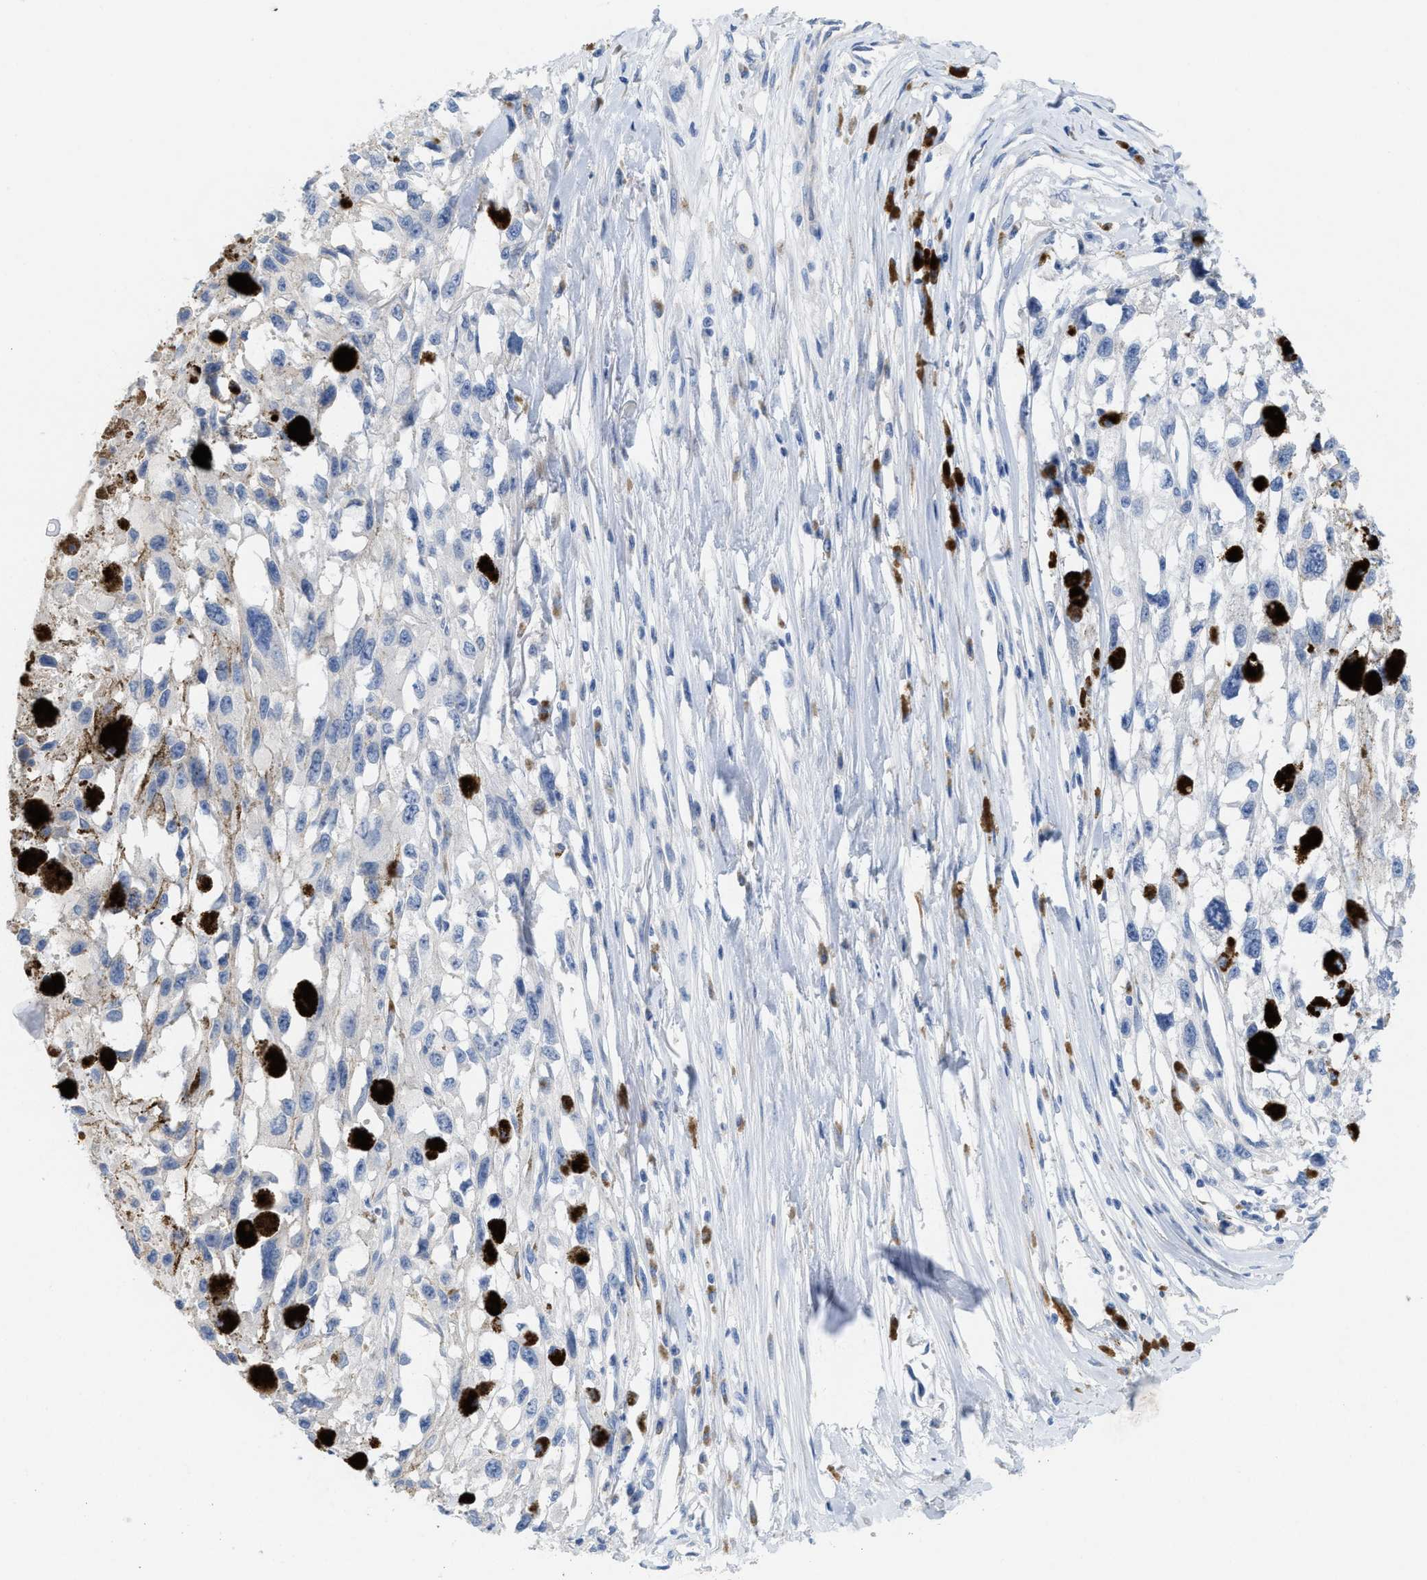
{"staining": {"intensity": "negative", "quantity": "none", "location": "none"}, "tissue": "melanoma", "cell_type": "Tumor cells", "image_type": "cancer", "snomed": [{"axis": "morphology", "description": "Malignant melanoma, Metastatic site"}, {"axis": "topography", "description": "Lymph node"}], "caption": "Histopathology image shows no significant protein staining in tumor cells of melanoma.", "gene": "CPA2", "patient": {"sex": "male", "age": 59}}